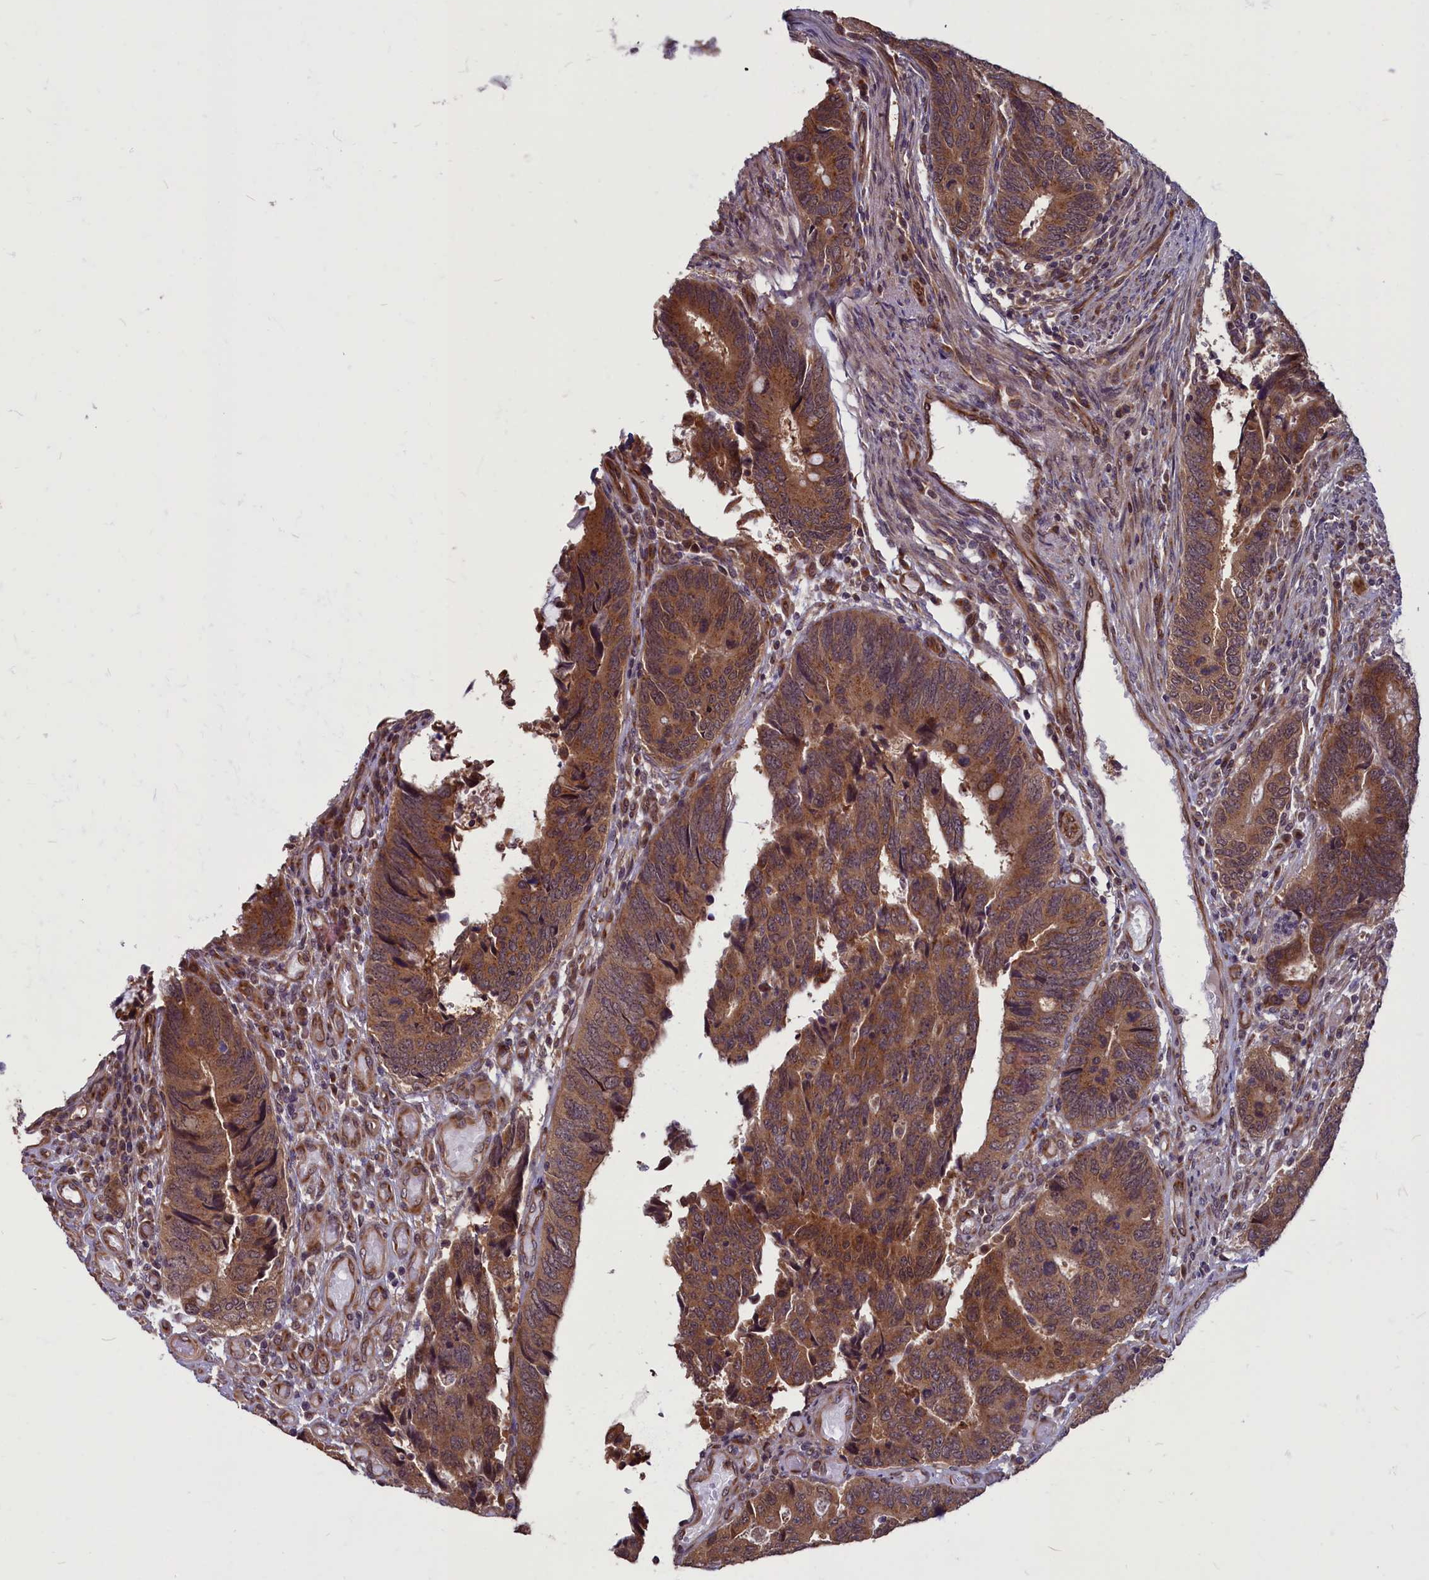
{"staining": {"intensity": "moderate", "quantity": ">75%", "location": "cytoplasmic/membranous"}, "tissue": "colorectal cancer", "cell_type": "Tumor cells", "image_type": "cancer", "snomed": [{"axis": "morphology", "description": "Adenocarcinoma, NOS"}, {"axis": "topography", "description": "Colon"}], "caption": "The micrograph shows immunohistochemical staining of colorectal cancer (adenocarcinoma). There is moderate cytoplasmic/membranous staining is identified in about >75% of tumor cells.", "gene": "MYCBP", "patient": {"sex": "male", "age": 87}}